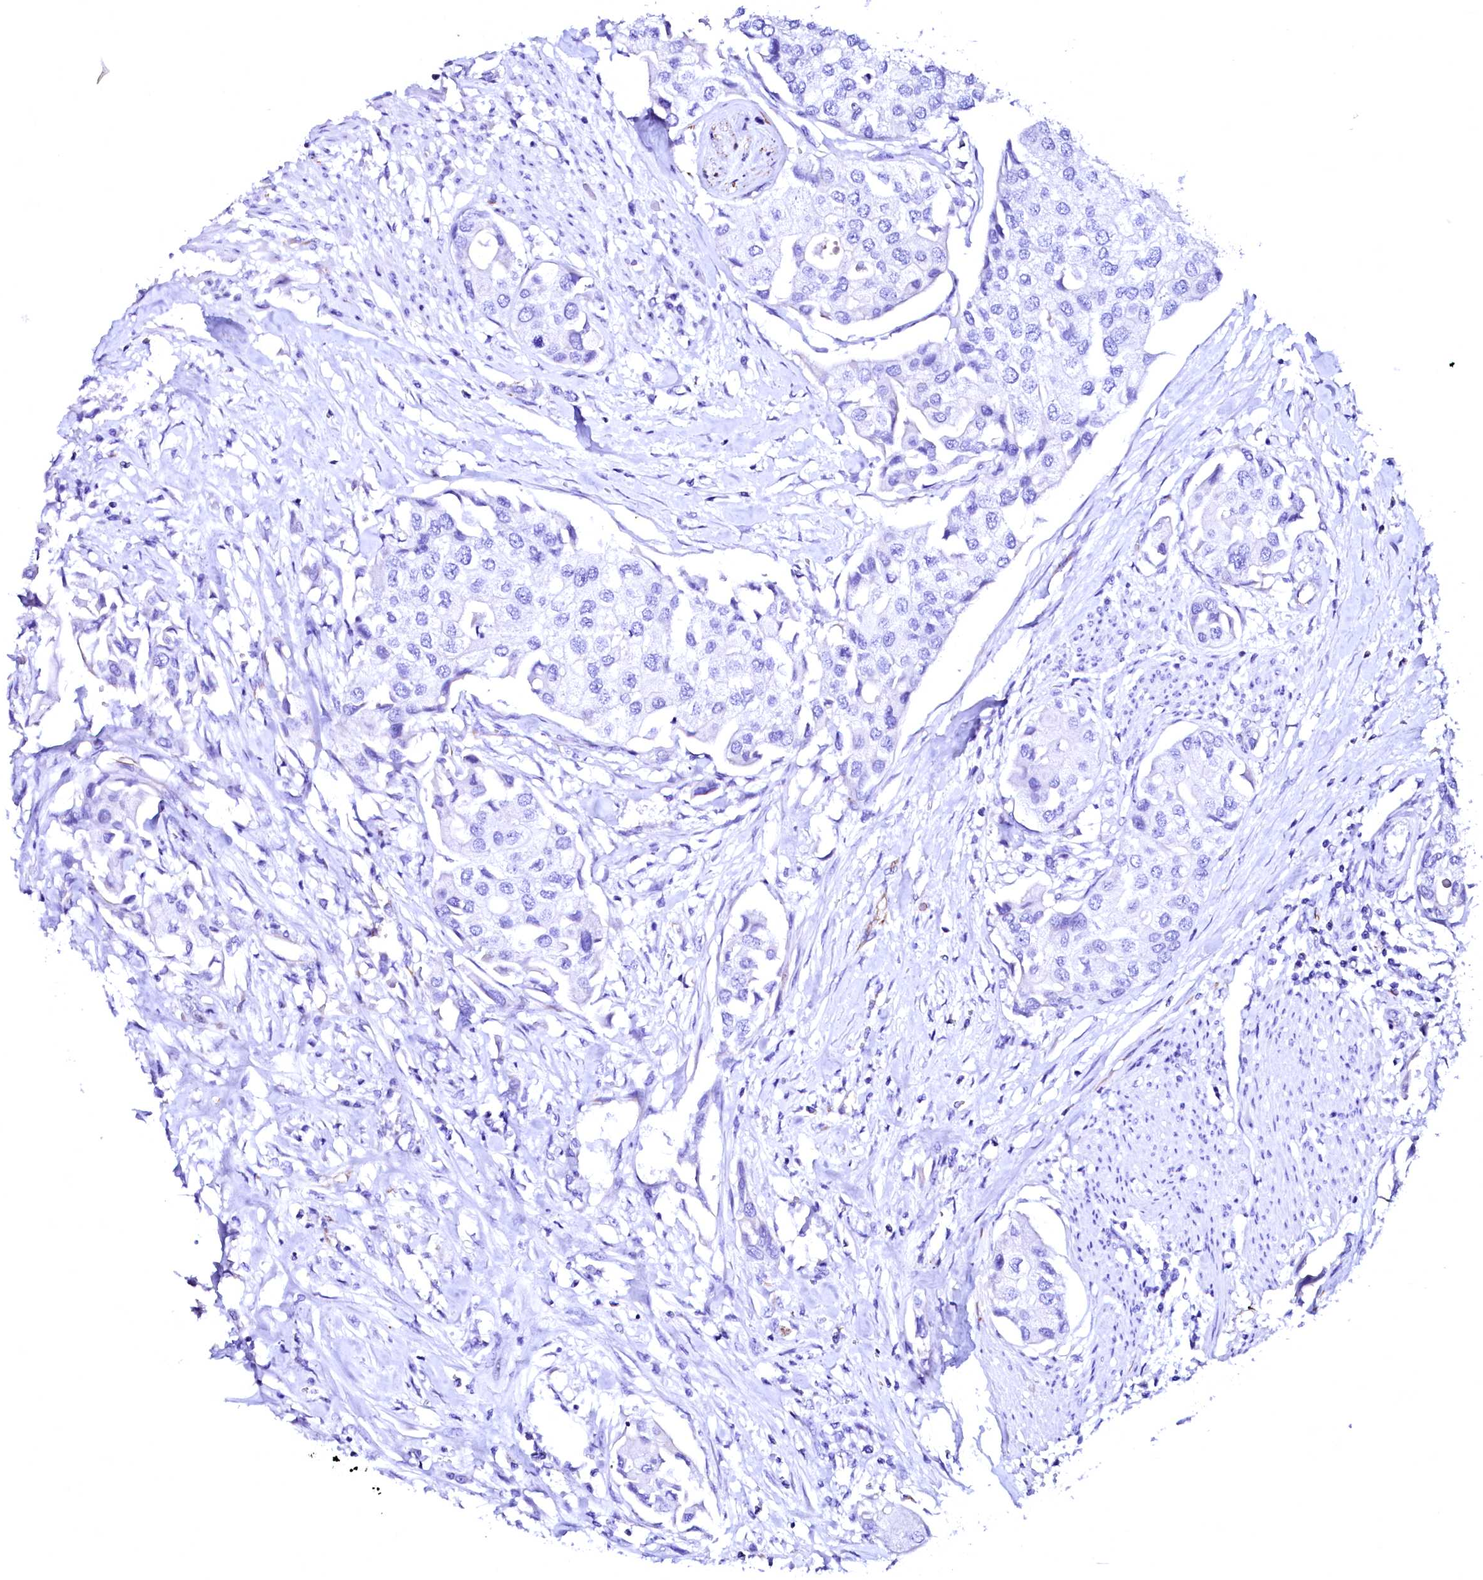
{"staining": {"intensity": "negative", "quantity": "none", "location": "none"}, "tissue": "urothelial cancer", "cell_type": "Tumor cells", "image_type": "cancer", "snomed": [{"axis": "morphology", "description": "Urothelial carcinoma, High grade"}, {"axis": "topography", "description": "Urinary bladder"}], "caption": "Immunohistochemical staining of human urothelial carcinoma (high-grade) shows no significant expression in tumor cells. (Brightfield microscopy of DAB immunohistochemistry at high magnification).", "gene": "SFR1", "patient": {"sex": "male", "age": 64}}